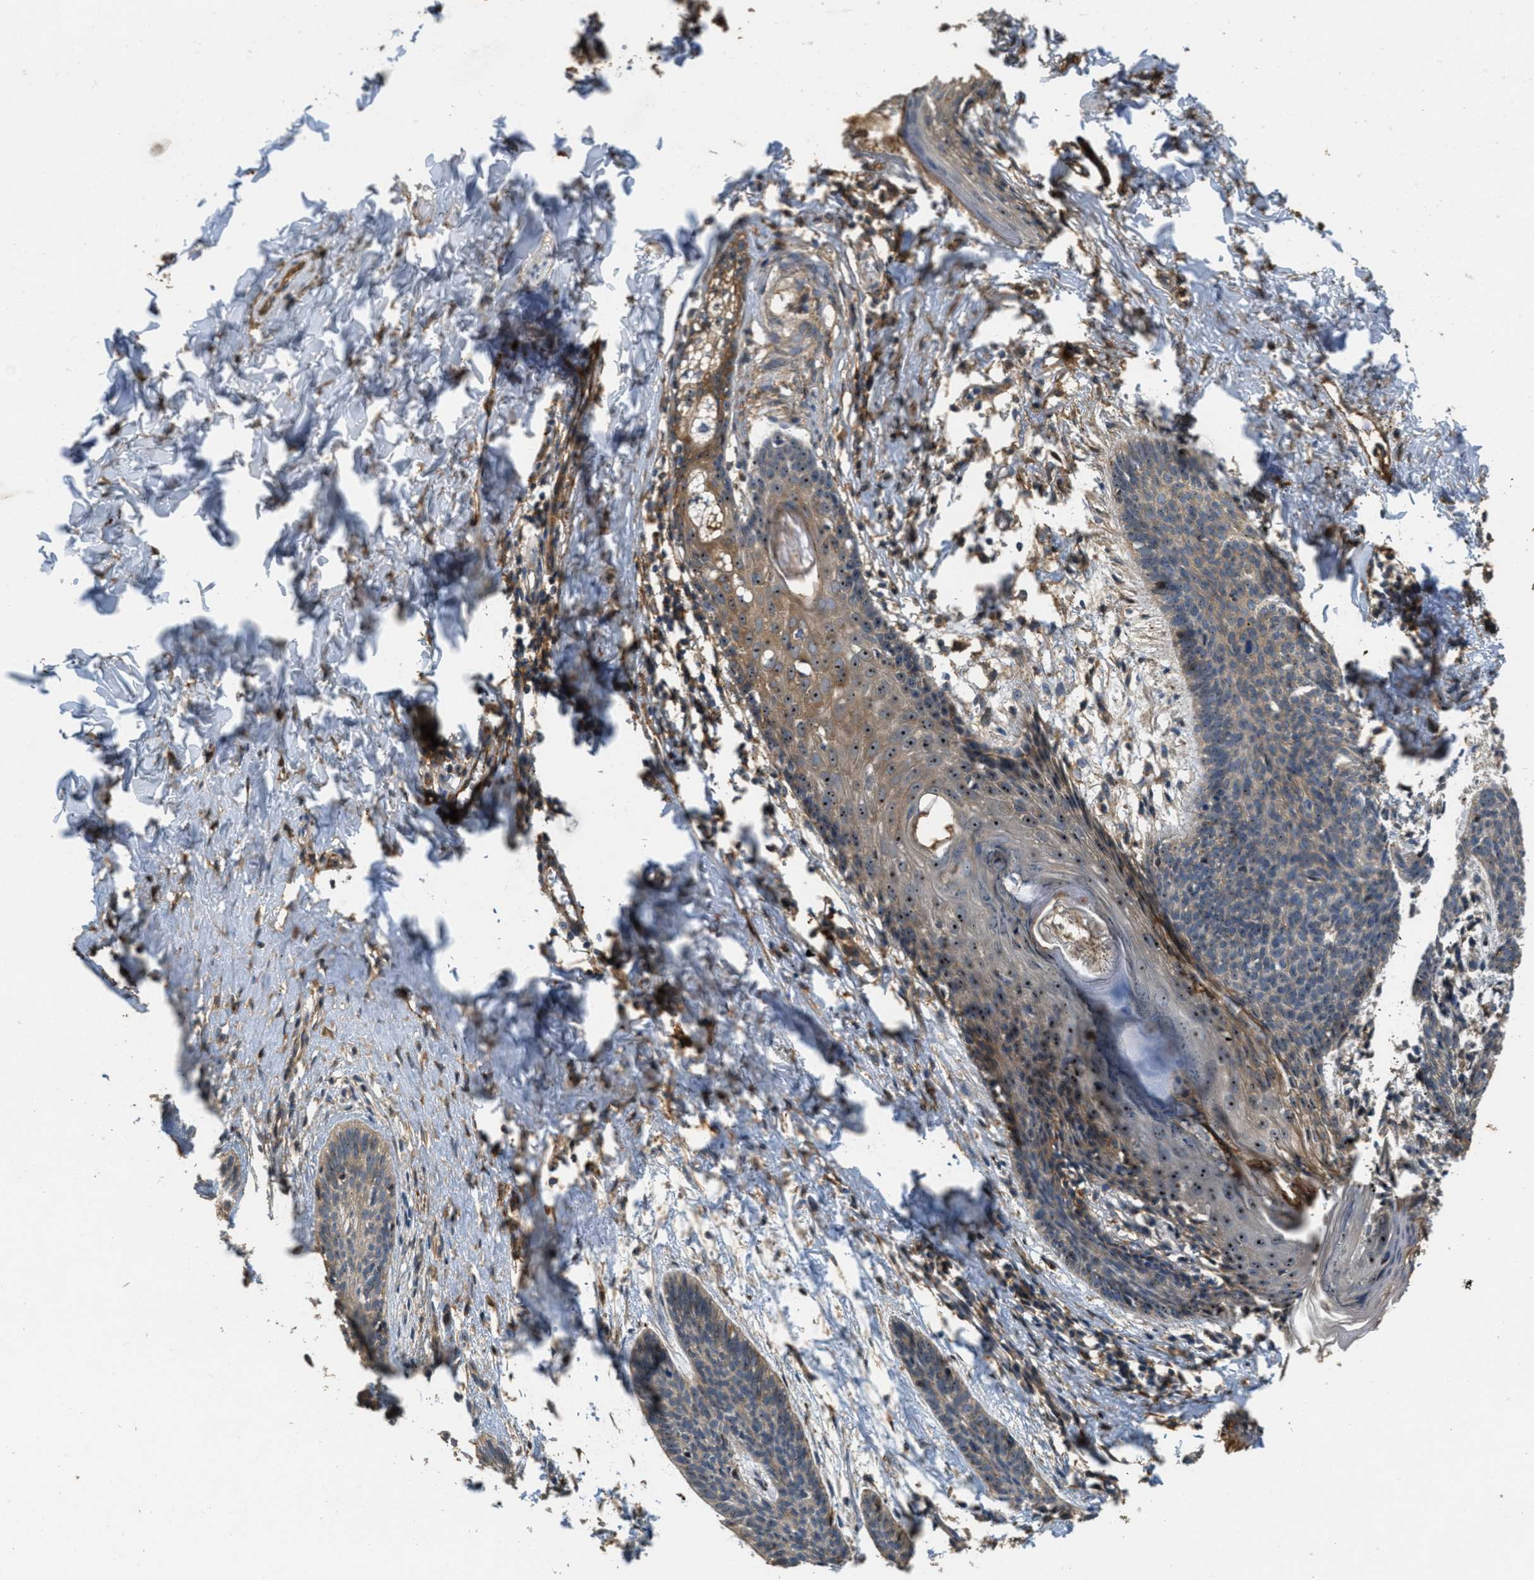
{"staining": {"intensity": "moderate", "quantity": ">75%", "location": "cytoplasmic/membranous,nuclear"}, "tissue": "skin cancer", "cell_type": "Tumor cells", "image_type": "cancer", "snomed": [{"axis": "morphology", "description": "Basal cell carcinoma"}, {"axis": "topography", "description": "Skin"}], "caption": "Immunohistochemistry histopathology image of human skin cancer (basal cell carcinoma) stained for a protein (brown), which exhibits medium levels of moderate cytoplasmic/membranous and nuclear staining in about >75% of tumor cells.", "gene": "OSMR", "patient": {"sex": "male", "age": 60}}